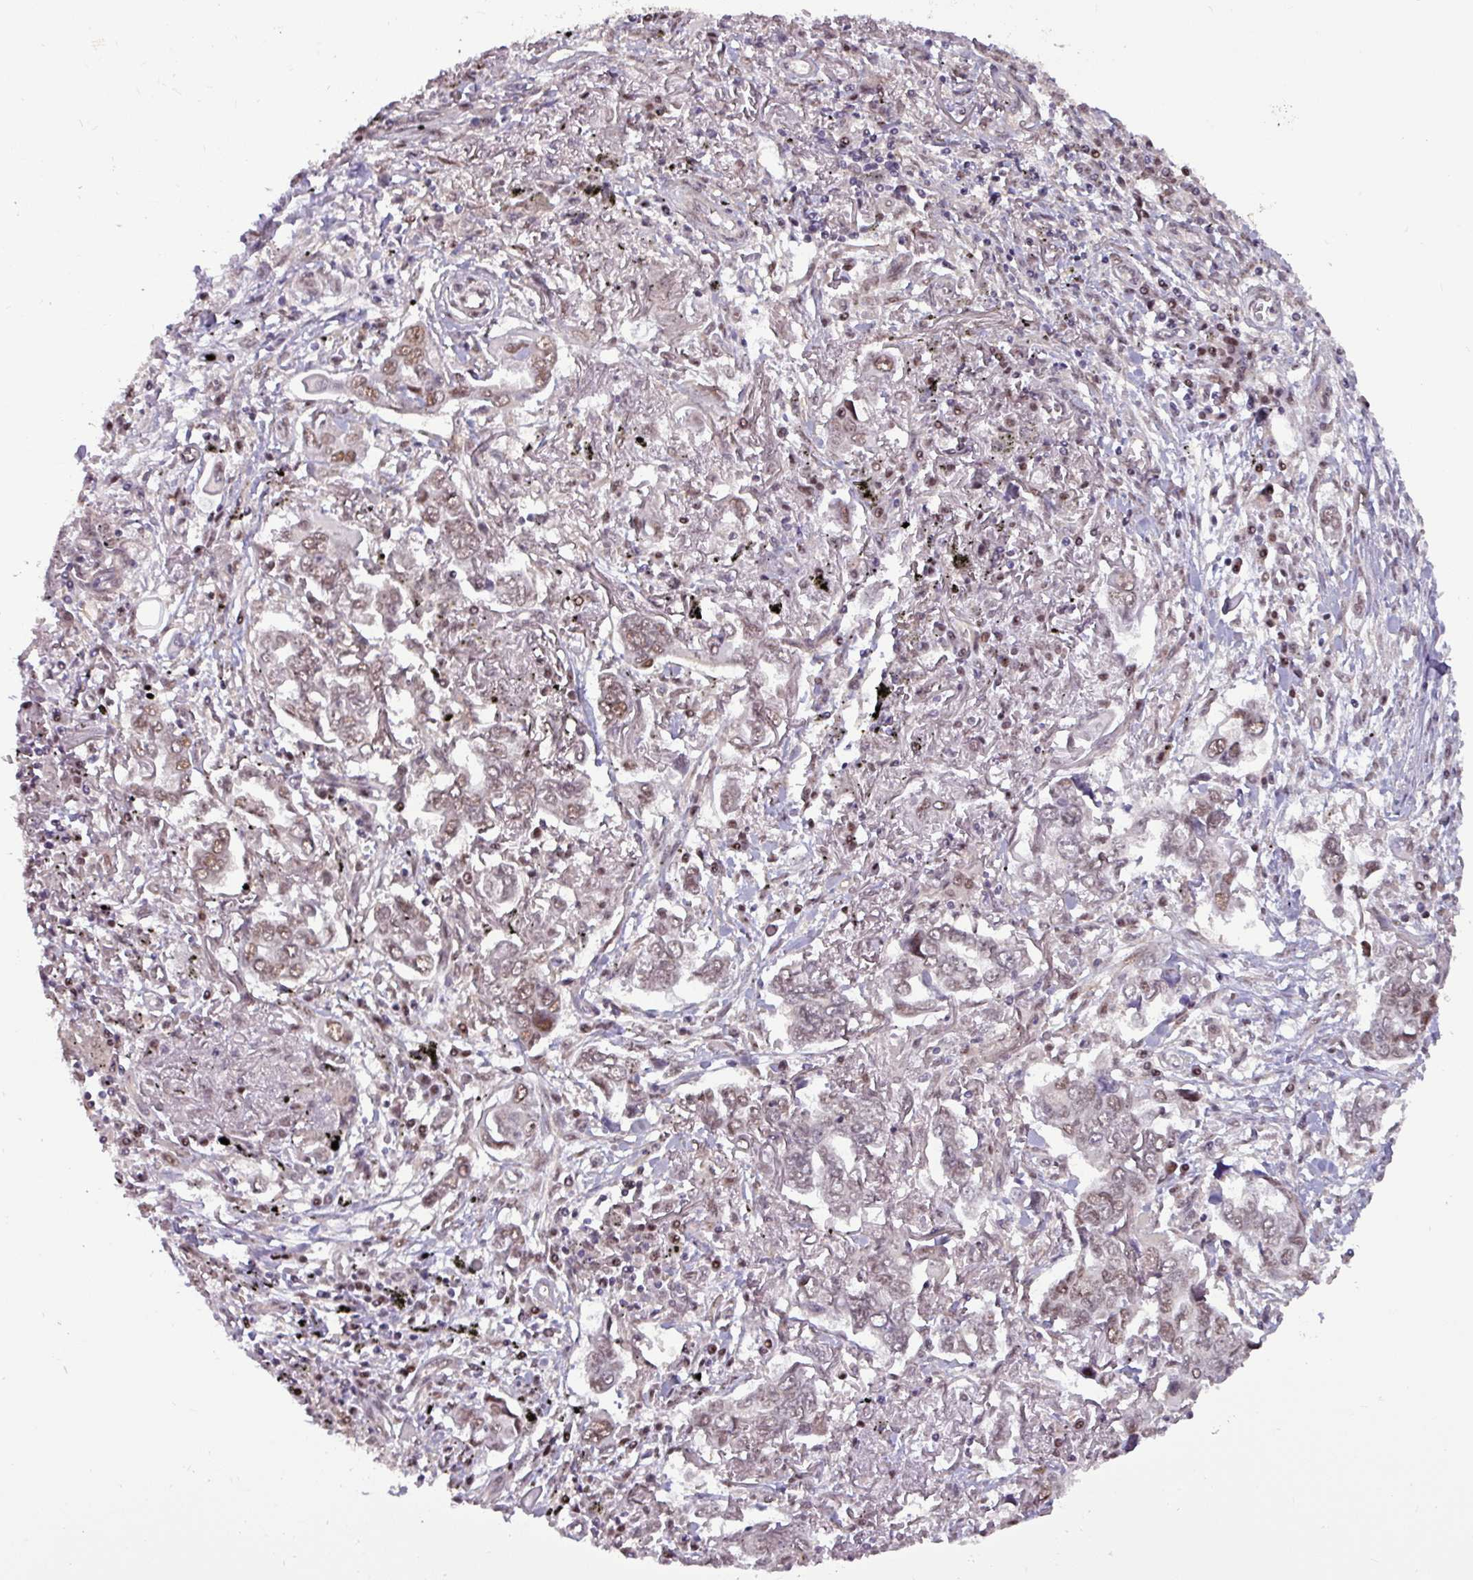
{"staining": {"intensity": "weak", "quantity": ">75%", "location": "nuclear"}, "tissue": "lung cancer", "cell_type": "Tumor cells", "image_type": "cancer", "snomed": [{"axis": "morphology", "description": "Adenocarcinoma, NOS"}, {"axis": "topography", "description": "Lung"}], "caption": "A brown stain highlights weak nuclear positivity of a protein in human adenocarcinoma (lung) tumor cells.", "gene": "NPFFR1", "patient": {"sex": "male", "age": 76}}